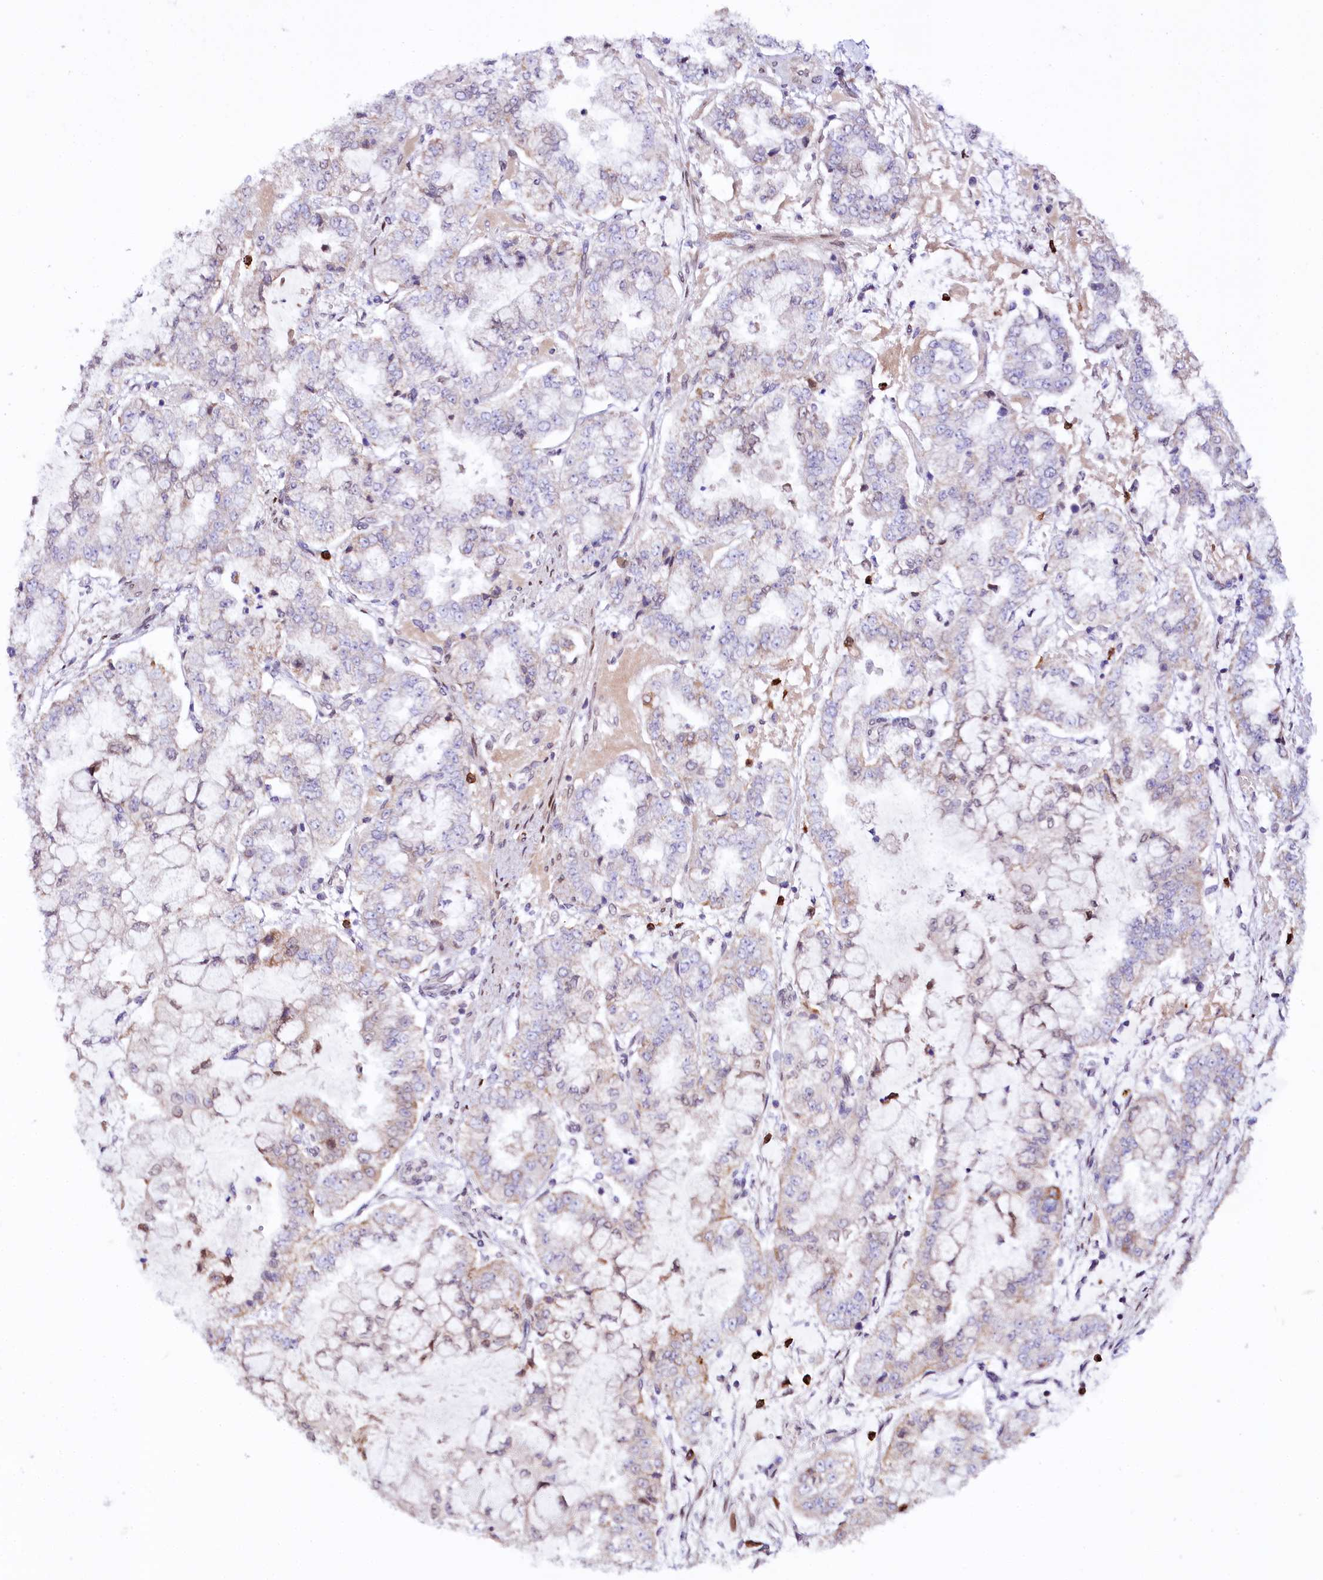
{"staining": {"intensity": "negative", "quantity": "none", "location": "none"}, "tissue": "stomach cancer", "cell_type": "Tumor cells", "image_type": "cancer", "snomed": [{"axis": "morphology", "description": "Adenocarcinoma, NOS"}, {"axis": "topography", "description": "Stomach"}], "caption": "An image of human stomach cancer is negative for staining in tumor cells.", "gene": "ZNF226", "patient": {"sex": "male", "age": 76}}